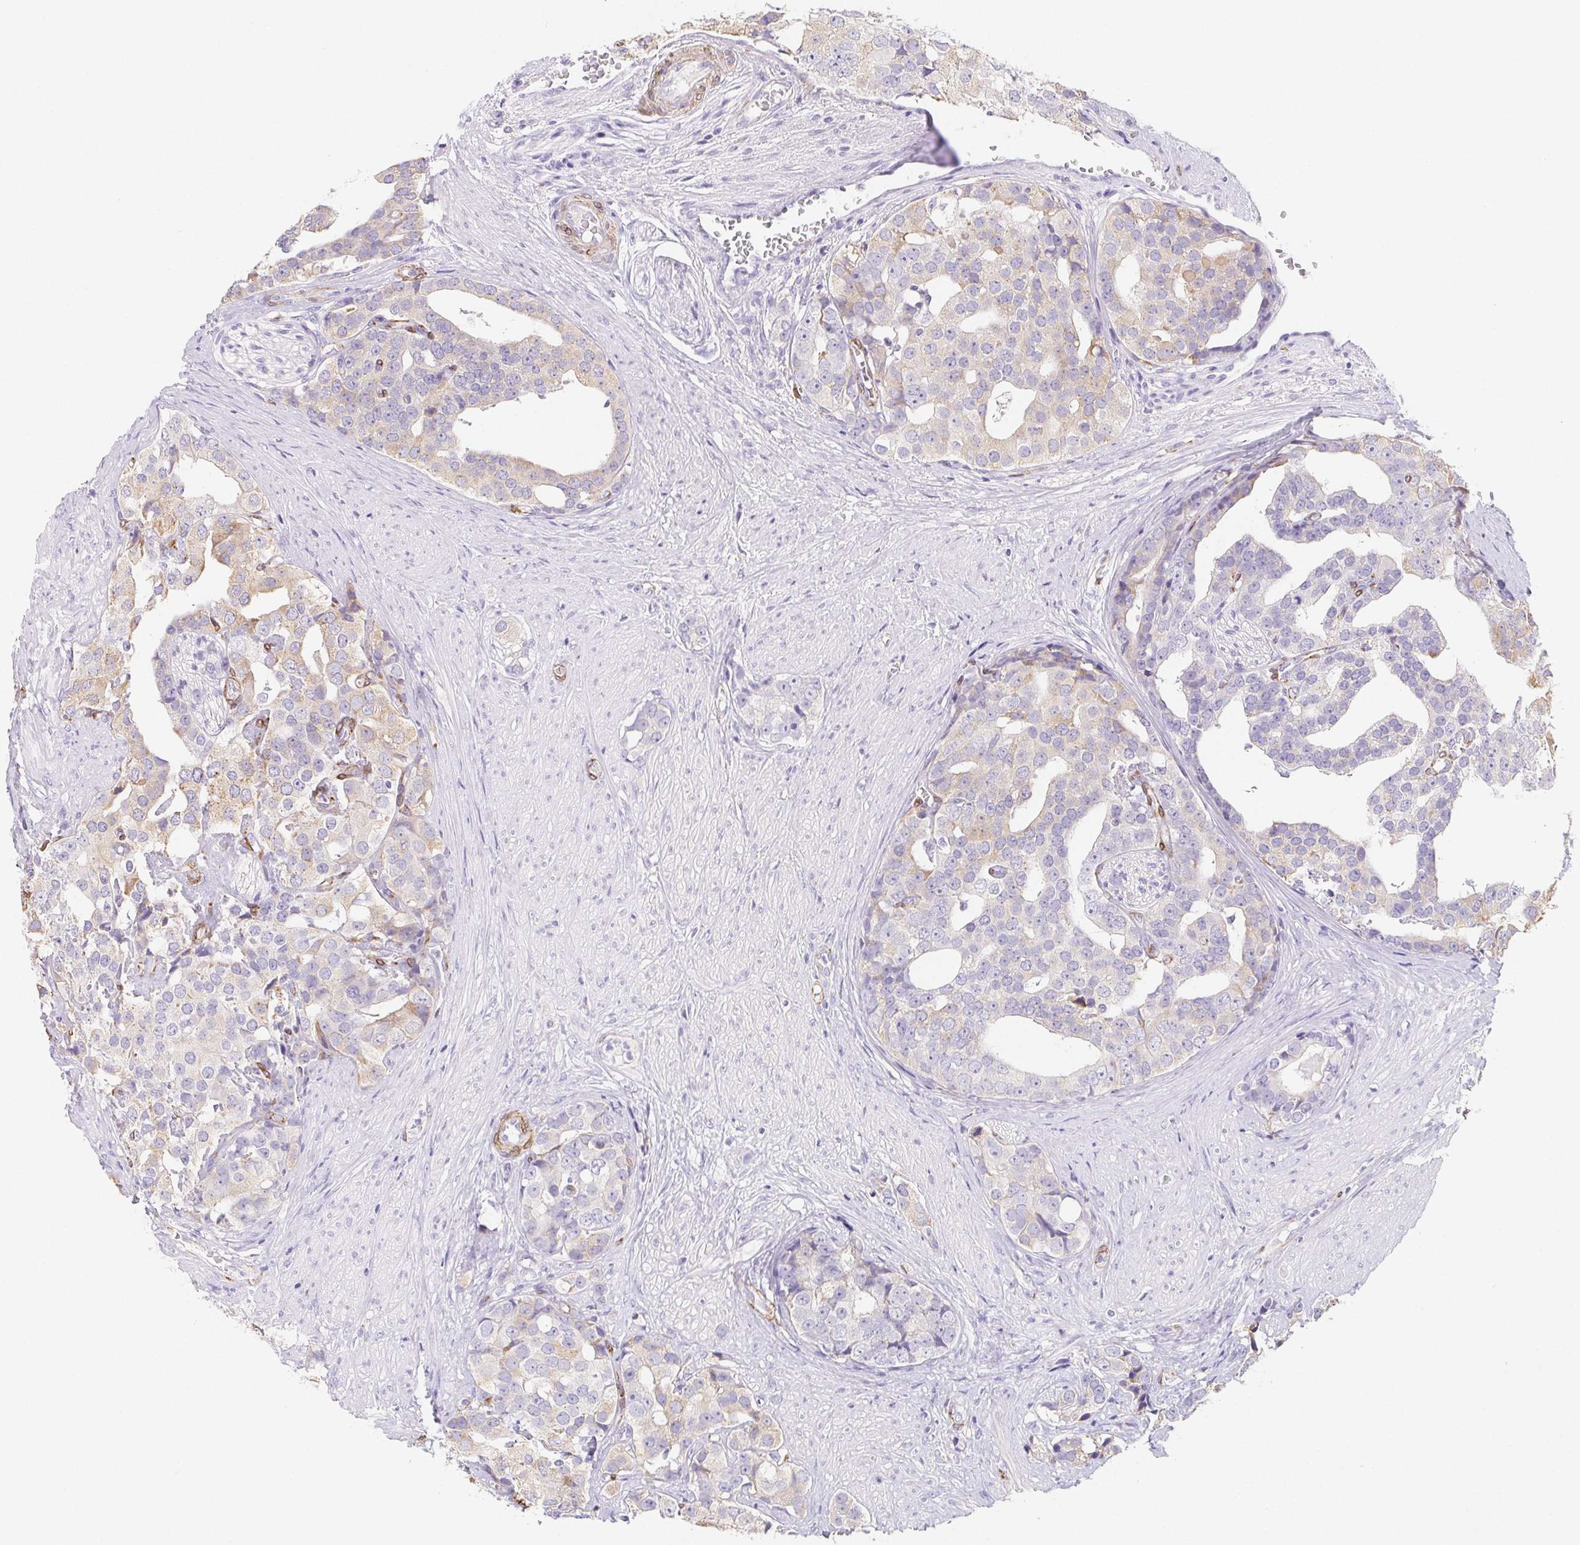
{"staining": {"intensity": "weak", "quantity": "<25%", "location": "cytoplasmic/membranous"}, "tissue": "prostate cancer", "cell_type": "Tumor cells", "image_type": "cancer", "snomed": [{"axis": "morphology", "description": "Adenocarcinoma, High grade"}, {"axis": "topography", "description": "Prostate"}], "caption": "DAB immunohistochemical staining of human prostate cancer (adenocarcinoma (high-grade)) shows no significant expression in tumor cells.", "gene": "HRC", "patient": {"sex": "male", "age": 71}}